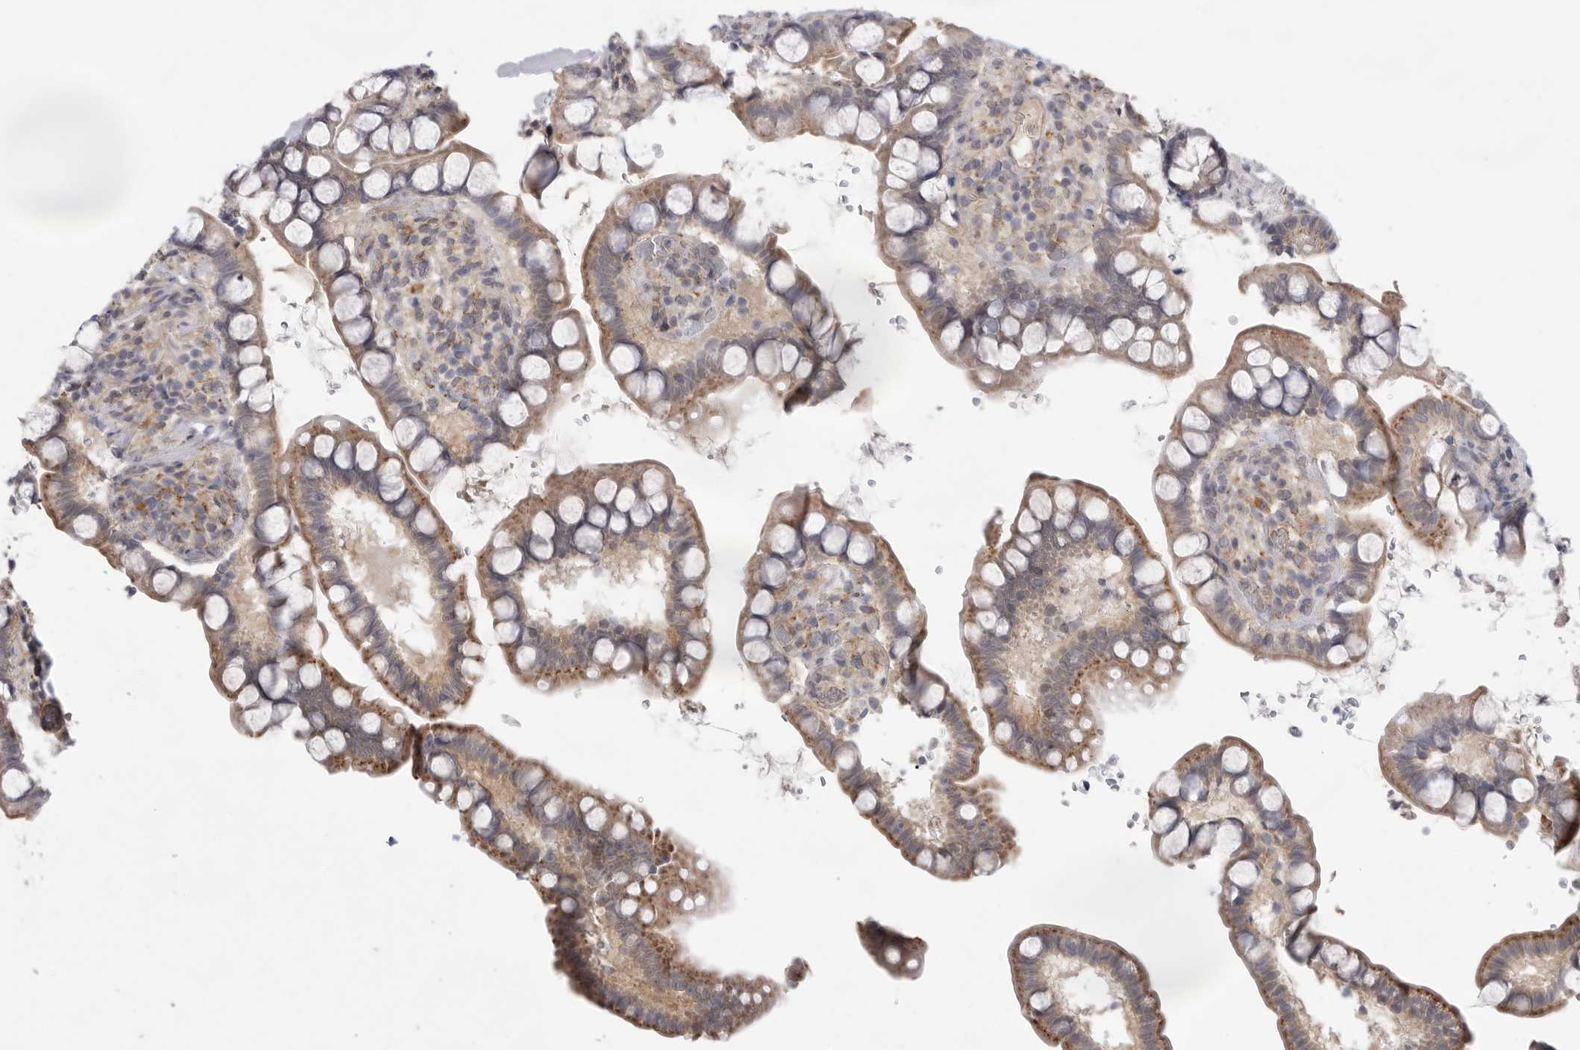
{"staining": {"intensity": "moderate", "quantity": ">75%", "location": "cytoplasmic/membranous"}, "tissue": "small intestine", "cell_type": "Glandular cells", "image_type": "normal", "snomed": [{"axis": "morphology", "description": "Normal tissue, NOS"}, {"axis": "topography", "description": "Smooth muscle"}, {"axis": "topography", "description": "Small intestine"}], "caption": "Protein expression analysis of normal small intestine displays moderate cytoplasmic/membranous expression in about >75% of glandular cells.", "gene": "TLR3", "patient": {"sex": "female", "age": 84}}